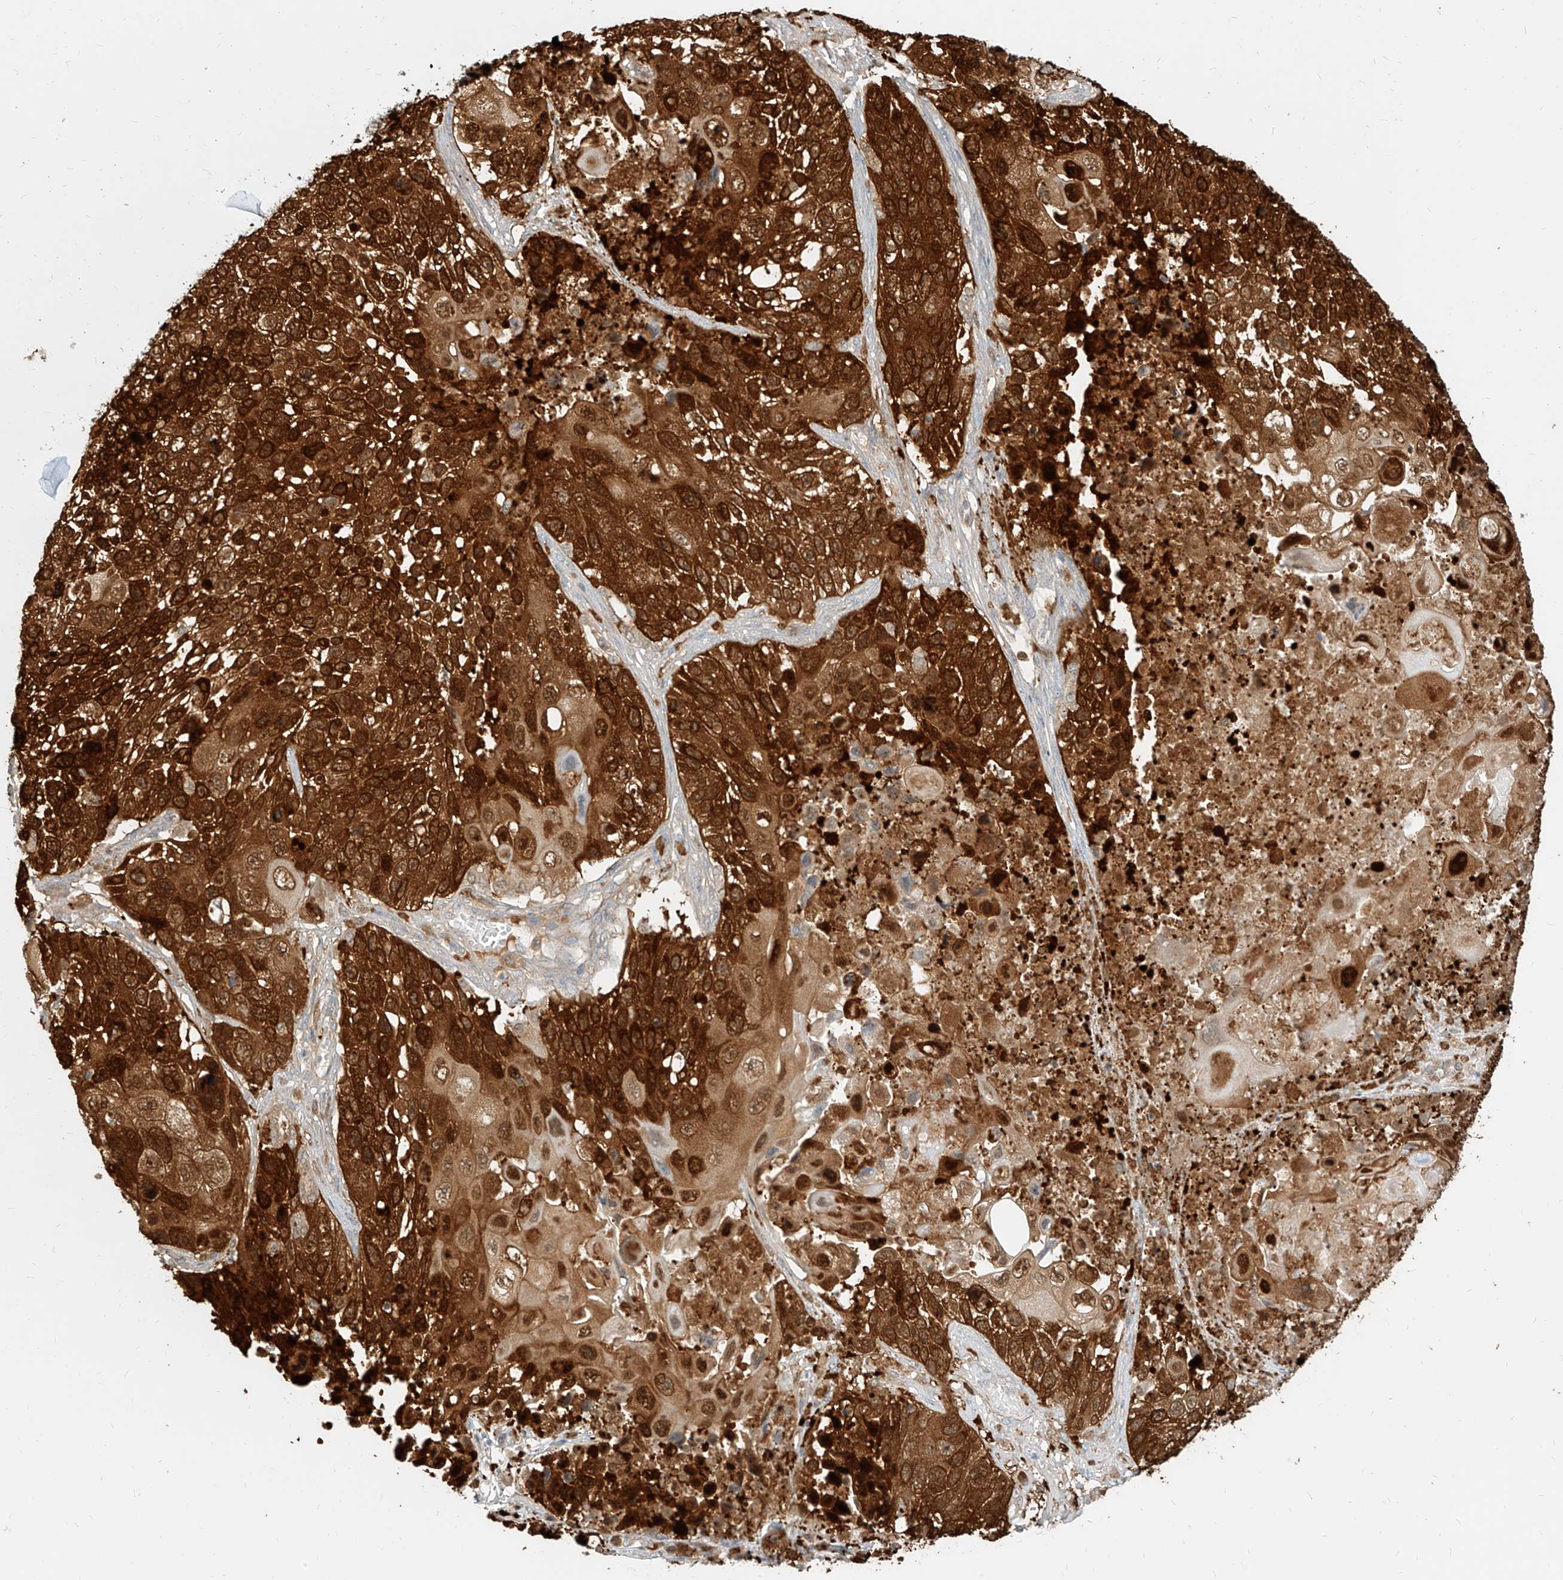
{"staining": {"intensity": "strong", "quantity": ">75%", "location": "cytoplasmic/membranous,nuclear"}, "tissue": "lung cancer", "cell_type": "Tumor cells", "image_type": "cancer", "snomed": [{"axis": "morphology", "description": "Squamous cell carcinoma, NOS"}, {"axis": "topography", "description": "Lung"}], "caption": "Lung squamous cell carcinoma tissue shows strong cytoplasmic/membranous and nuclear expression in approximately >75% of tumor cells, visualized by immunohistochemistry.", "gene": "PGD", "patient": {"sex": "male", "age": 61}}